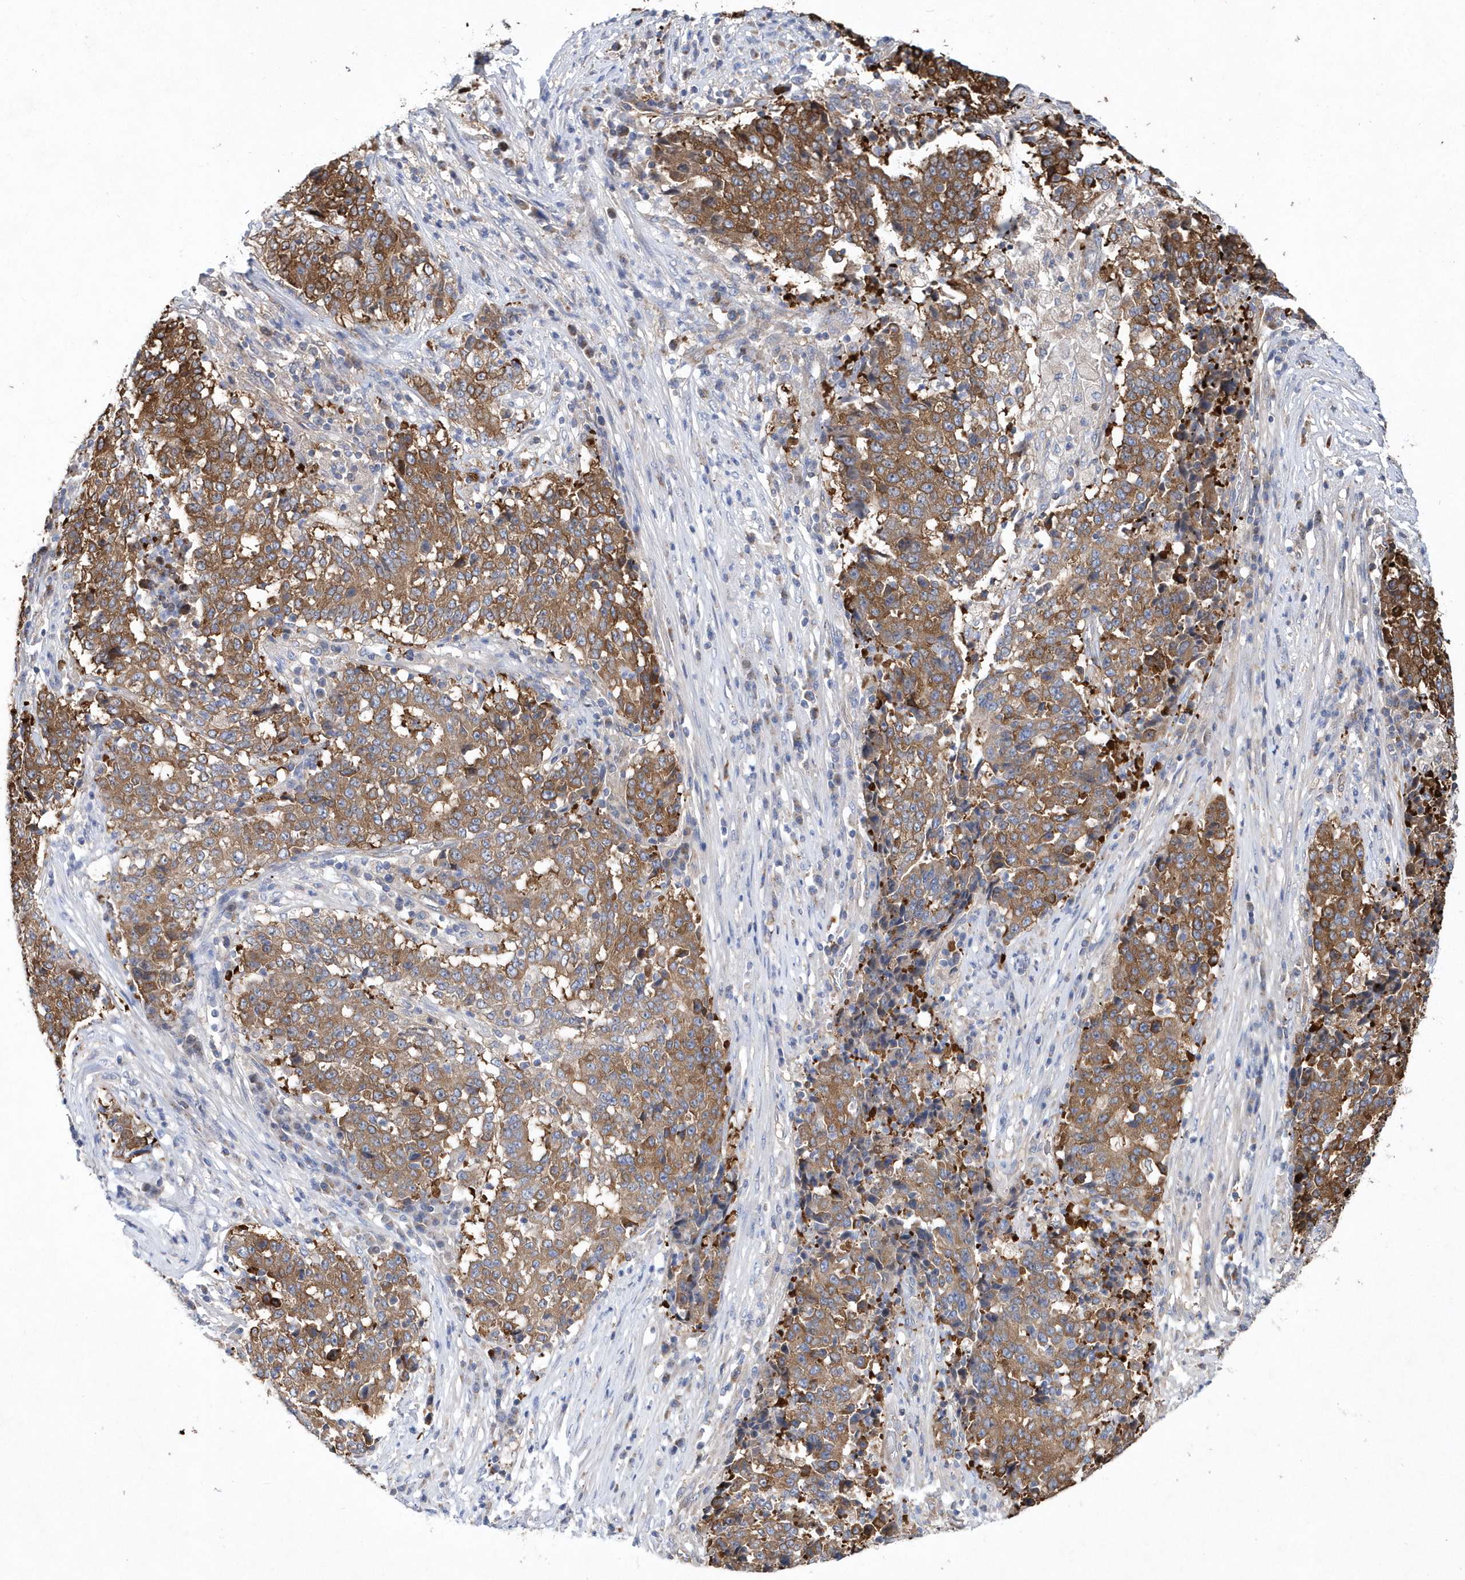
{"staining": {"intensity": "moderate", "quantity": ">75%", "location": "cytoplasmic/membranous"}, "tissue": "stomach cancer", "cell_type": "Tumor cells", "image_type": "cancer", "snomed": [{"axis": "morphology", "description": "Adenocarcinoma, NOS"}, {"axis": "topography", "description": "Stomach"}], "caption": "Stomach cancer (adenocarcinoma) stained for a protein demonstrates moderate cytoplasmic/membranous positivity in tumor cells.", "gene": "JKAMP", "patient": {"sex": "male", "age": 59}}